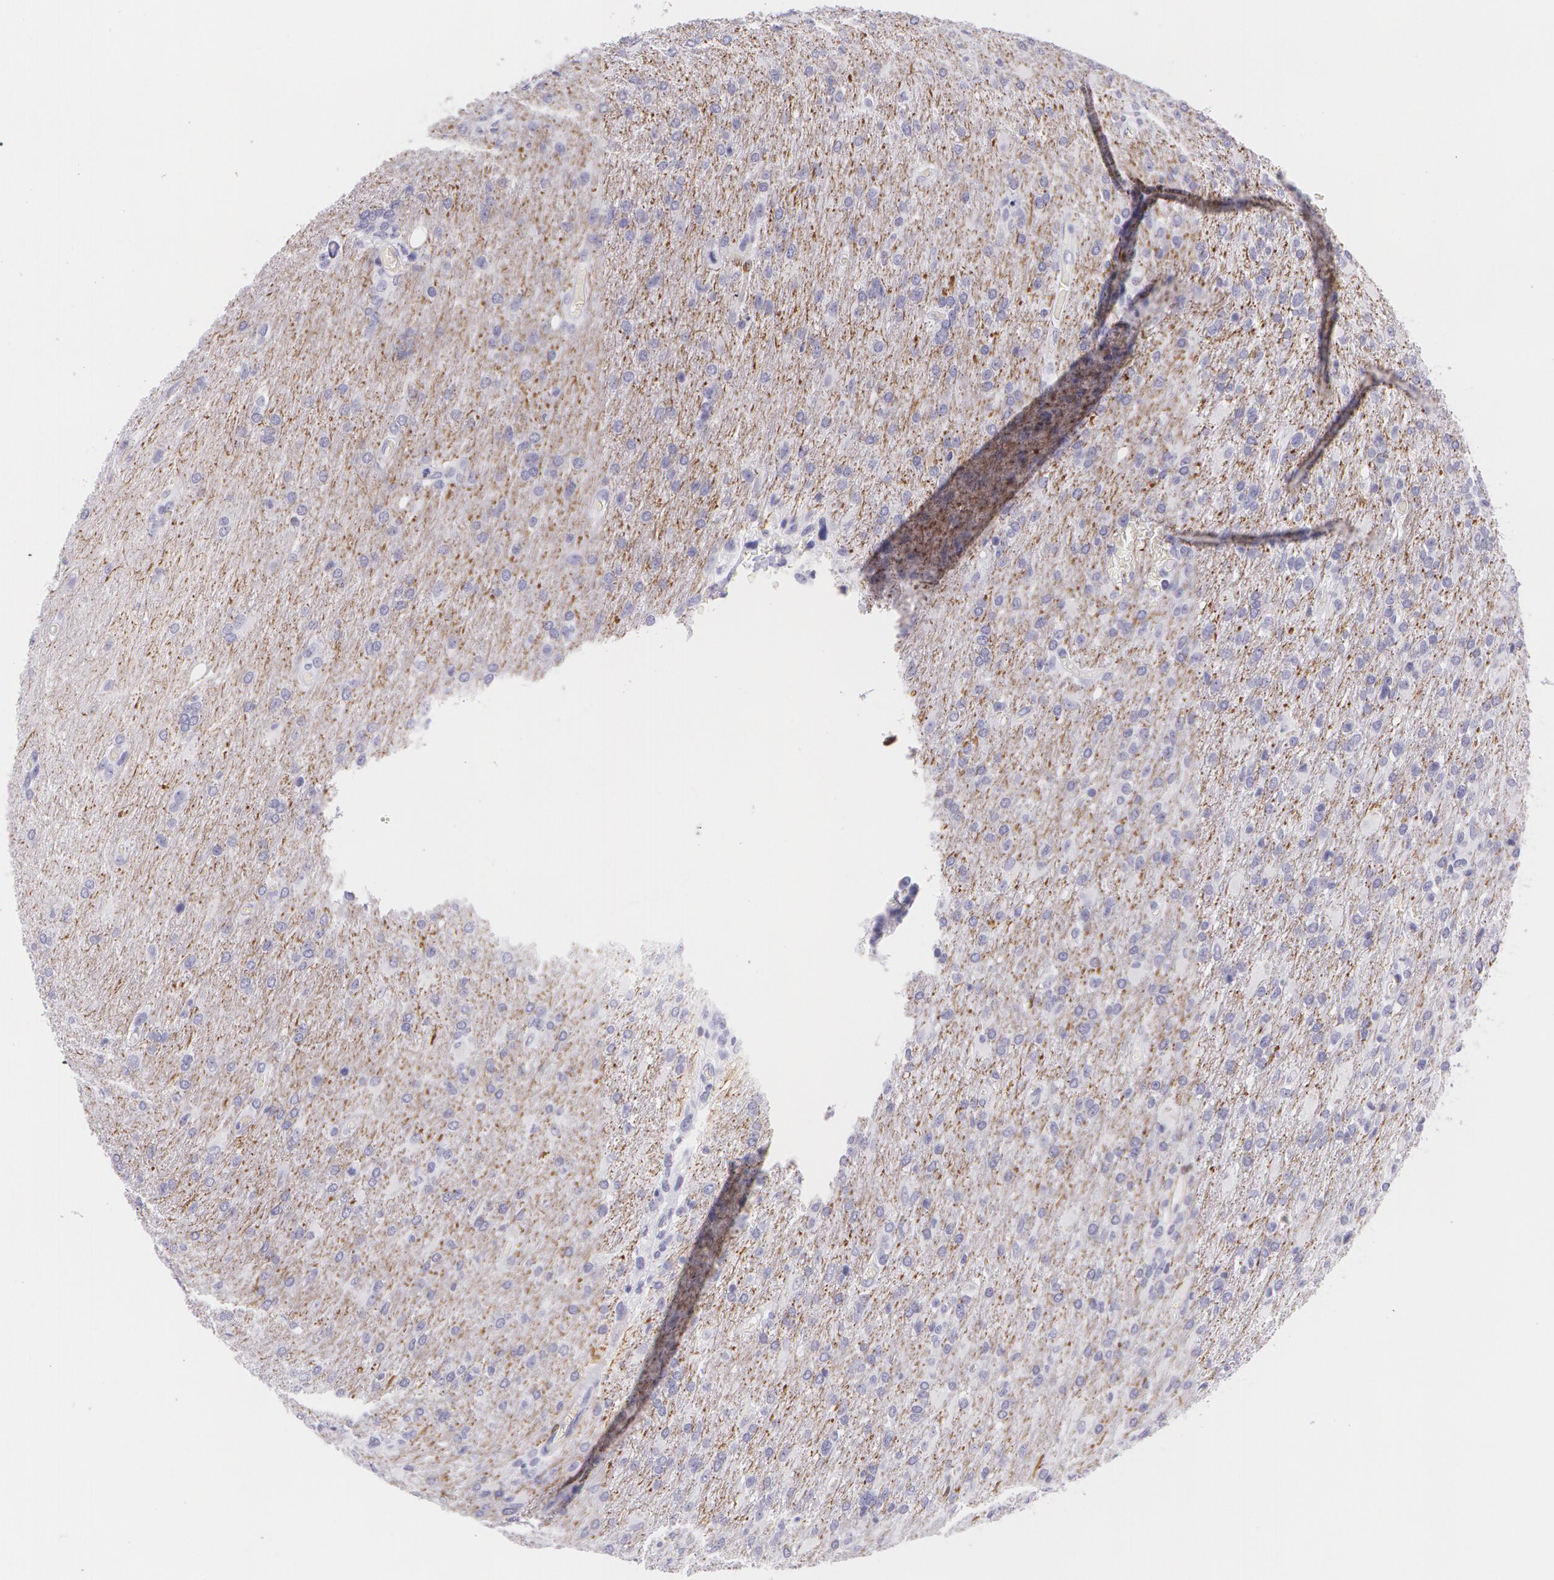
{"staining": {"intensity": "negative", "quantity": "none", "location": "none"}, "tissue": "glioma", "cell_type": "Tumor cells", "image_type": "cancer", "snomed": [{"axis": "morphology", "description": "Glioma, malignant, High grade"}, {"axis": "topography", "description": "Brain"}], "caption": "Tumor cells show no significant protein staining in glioma.", "gene": "SNCG", "patient": {"sex": "male", "age": 68}}